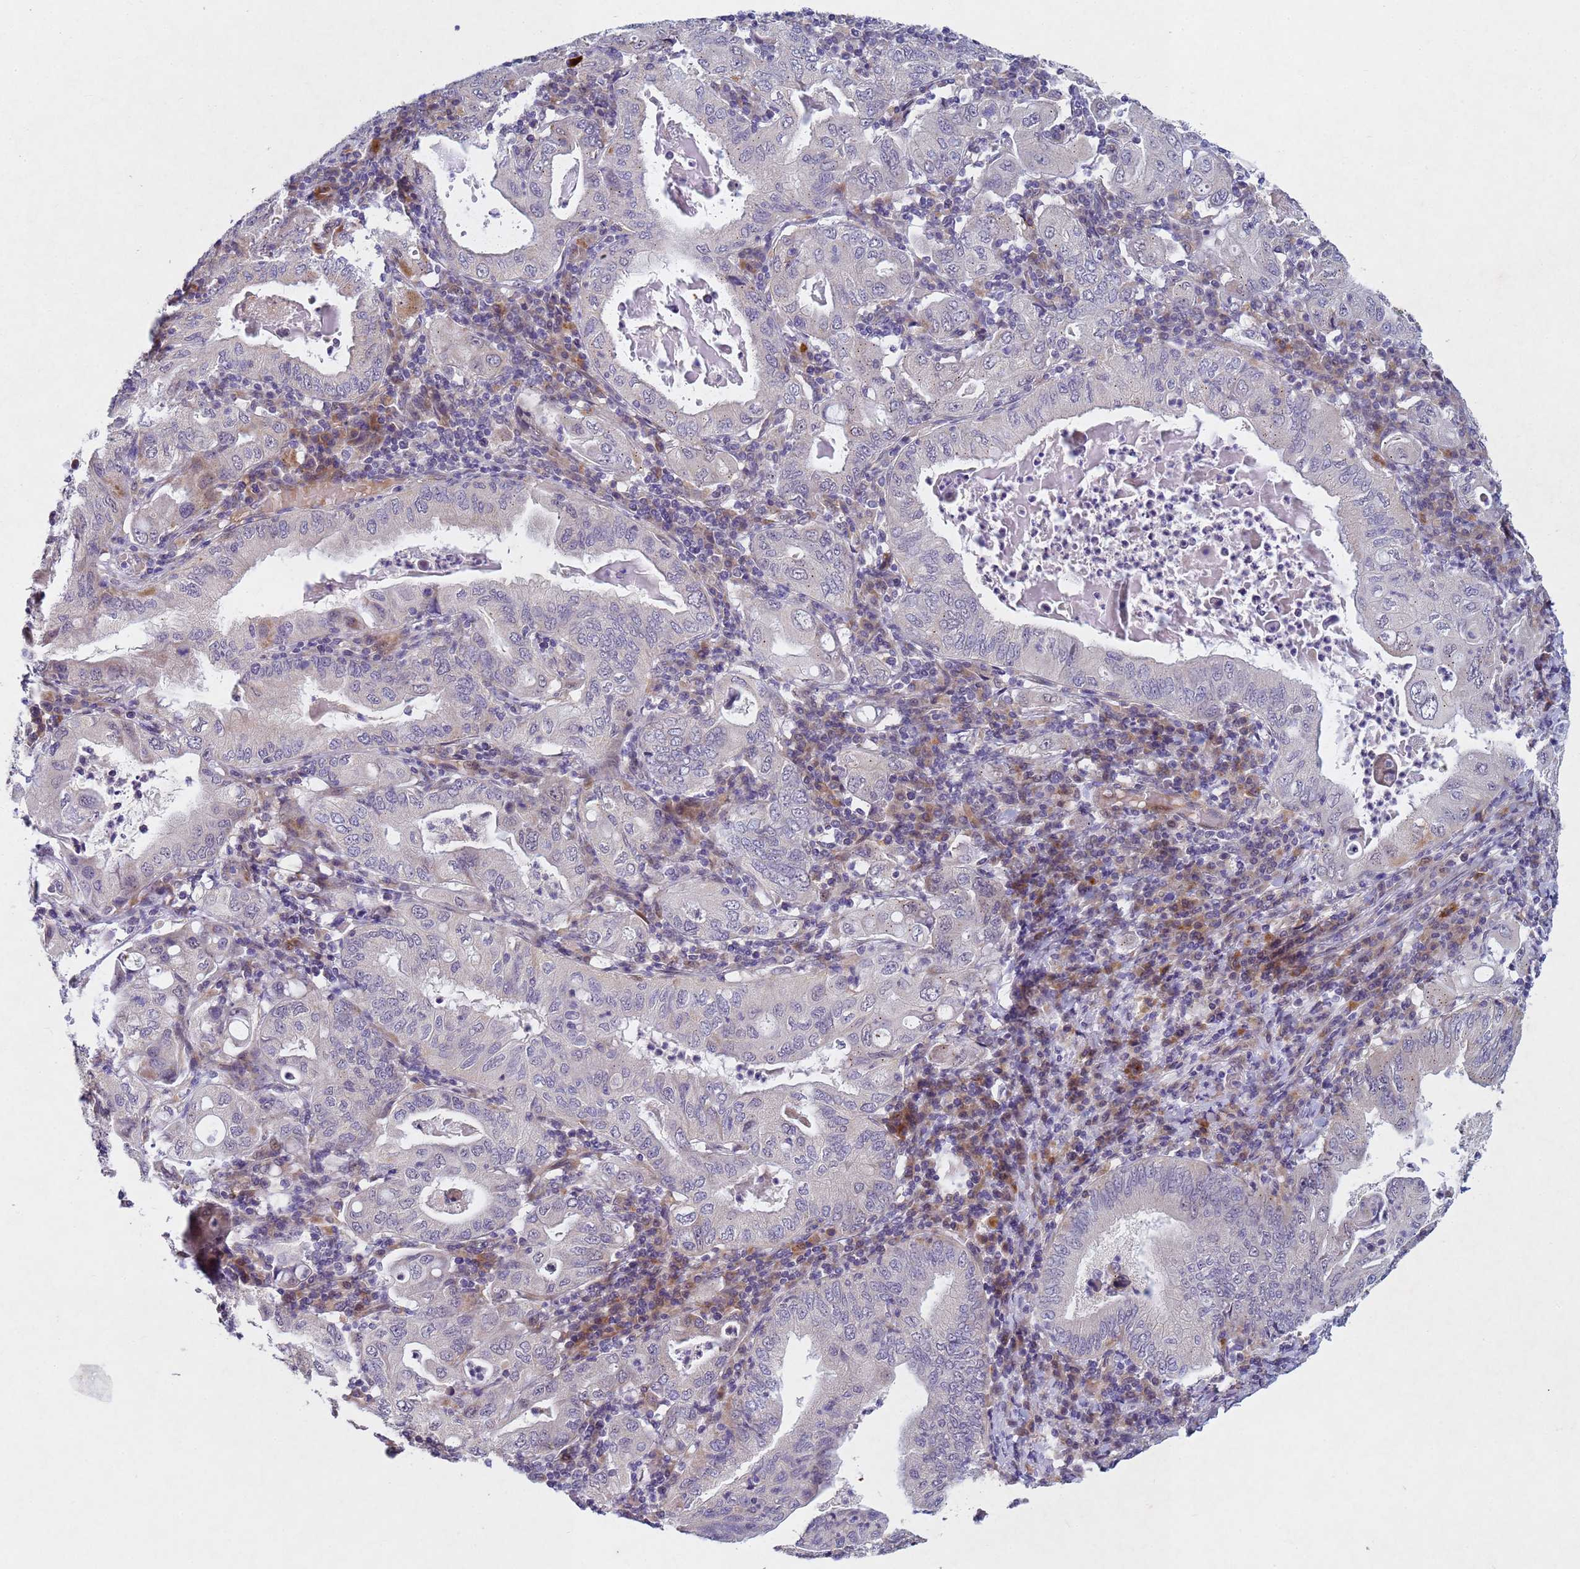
{"staining": {"intensity": "negative", "quantity": "none", "location": "none"}, "tissue": "stomach cancer", "cell_type": "Tumor cells", "image_type": "cancer", "snomed": [{"axis": "morphology", "description": "Normal tissue, NOS"}, {"axis": "morphology", "description": "Adenocarcinoma, NOS"}, {"axis": "topography", "description": "Esophagus"}, {"axis": "topography", "description": "Stomach, upper"}, {"axis": "topography", "description": "Peripheral nerve tissue"}], "caption": "The immunohistochemistry image has no significant expression in tumor cells of adenocarcinoma (stomach) tissue.", "gene": "TNPO2", "patient": {"sex": "male", "age": 62}}